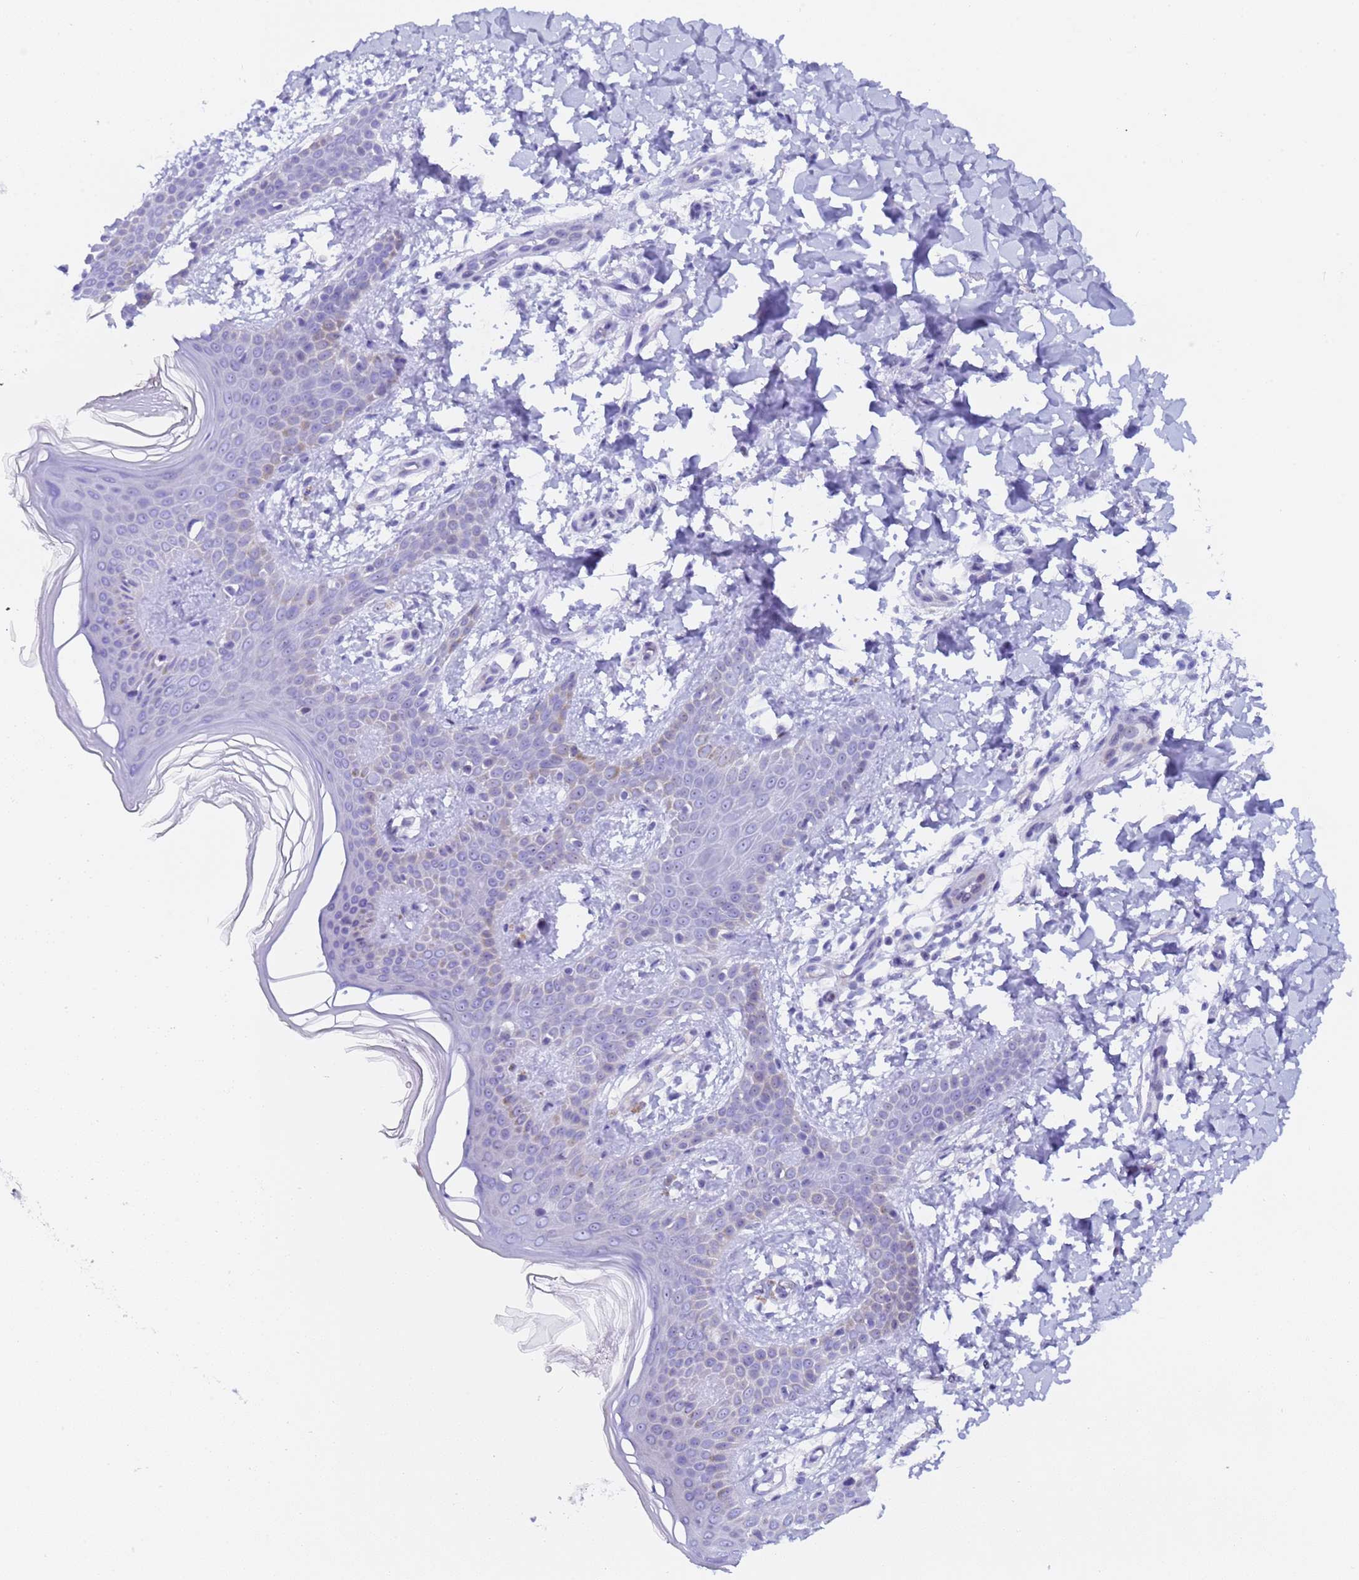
{"staining": {"intensity": "negative", "quantity": "none", "location": "none"}, "tissue": "skin", "cell_type": "Fibroblasts", "image_type": "normal", "snomed": [{"axis": "morphology", "description": "Normal tissue, NOS"}, {"axis": "topography", "description": "Skin"}], "caption": "This is an immunohistochemistry image of benign human skin. There is no positivity in fibroblasts.", "gene": "POP5", "patient": {"sex": "male", "age": 36}}